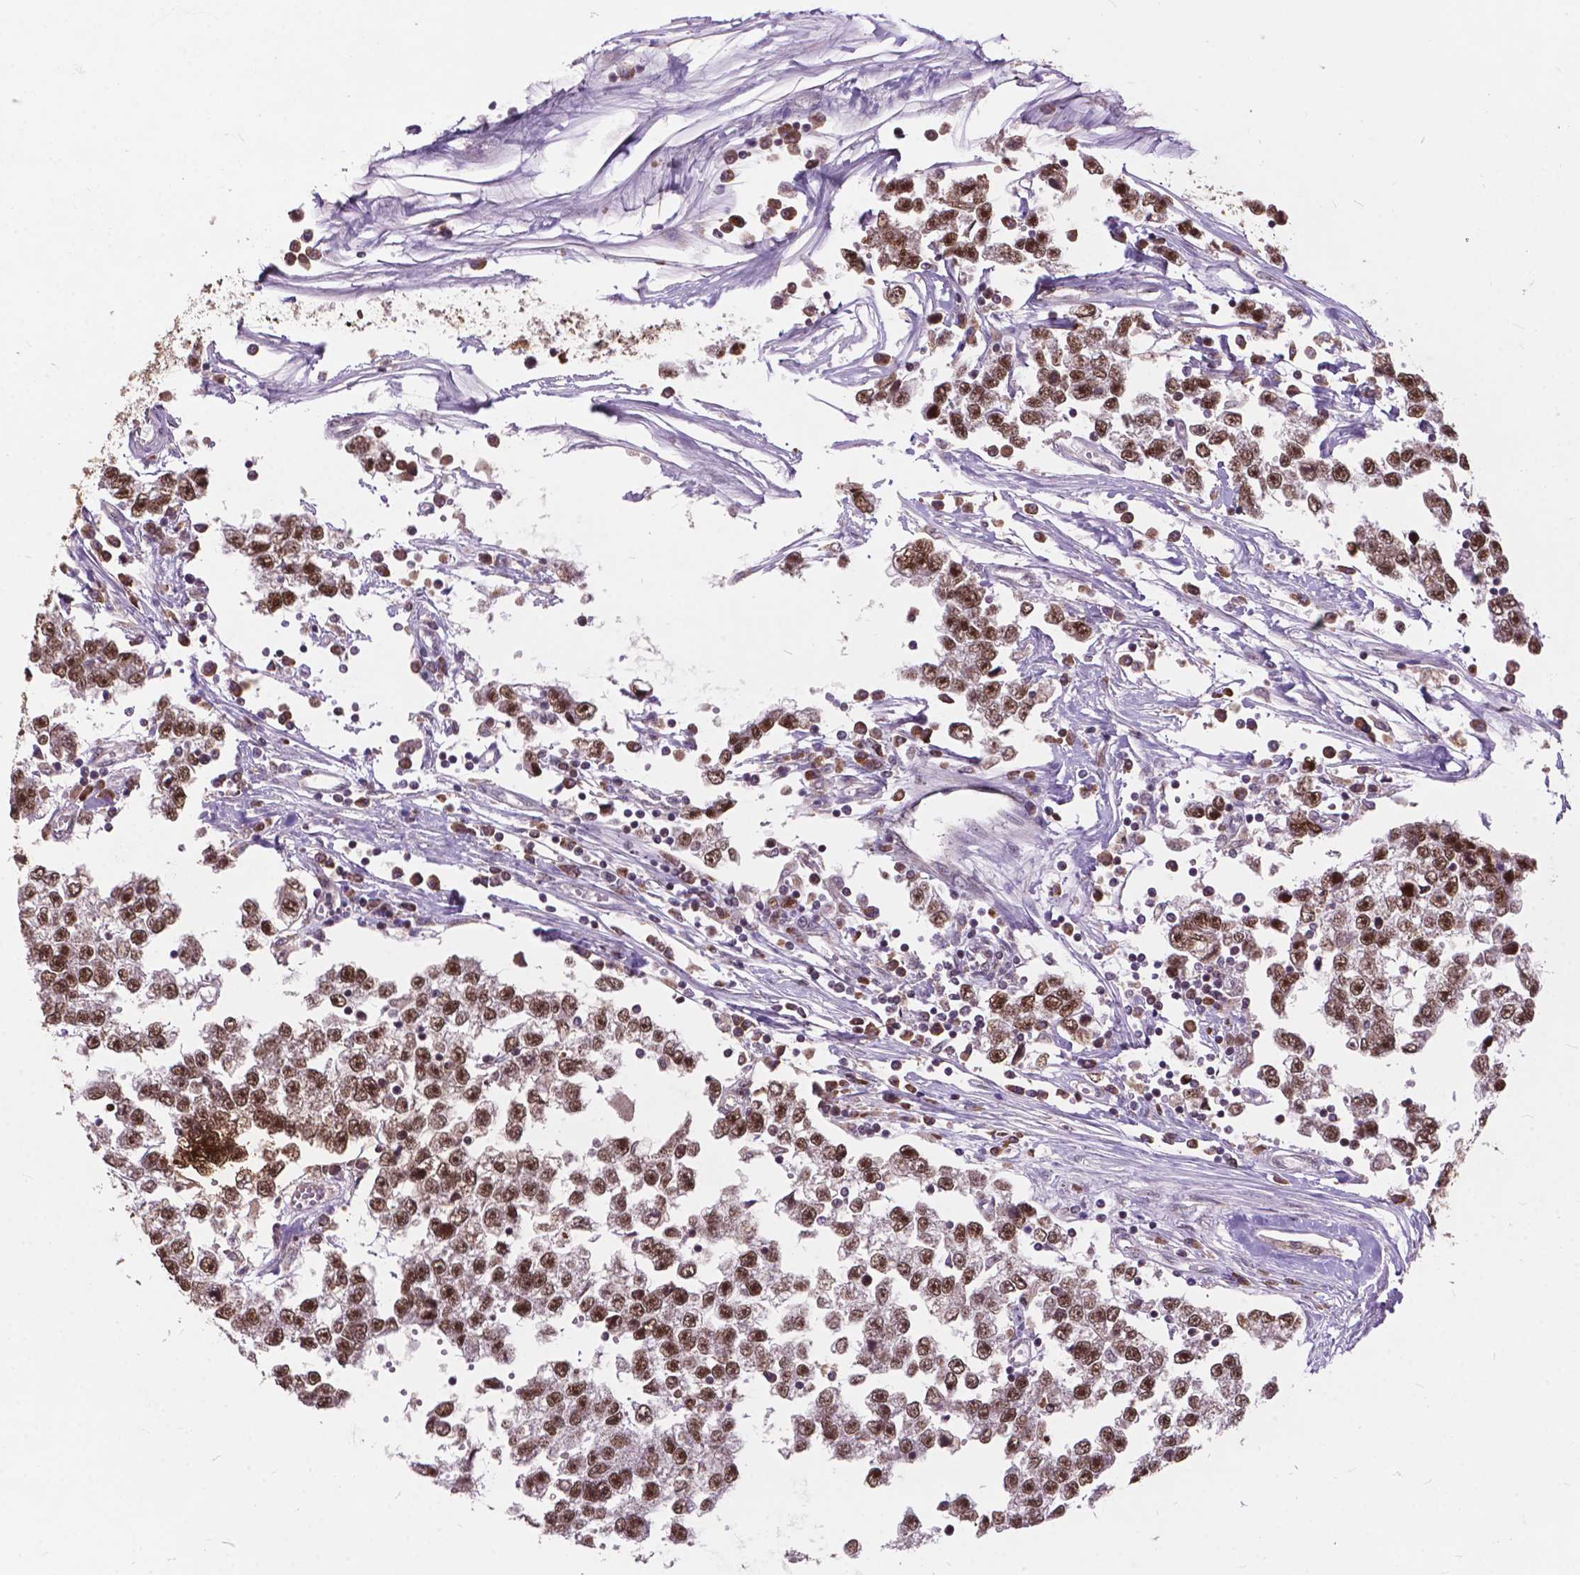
{"staining": {"intensity": "moderate", "quantity": ">75%", "location": "cytoplasmic/membranous,nuclear"}, "tissue": "testis cancer", "cell_type": "Tumor cells", "image_type": "cancer", "snomed": [{"axis": "morphology", "description": "Seminoma, NOS"}, {"axis": "topography", "description": "Testis"}], "caption": "Moderate cytoplasmic/membranous and nuclear expression for a protein is identified in about >75% of tumor cells of testis cancer using immunohistochemistry (IHC).", "gene": "MSH2", "patient": {"sex": "male", "age": 34}}